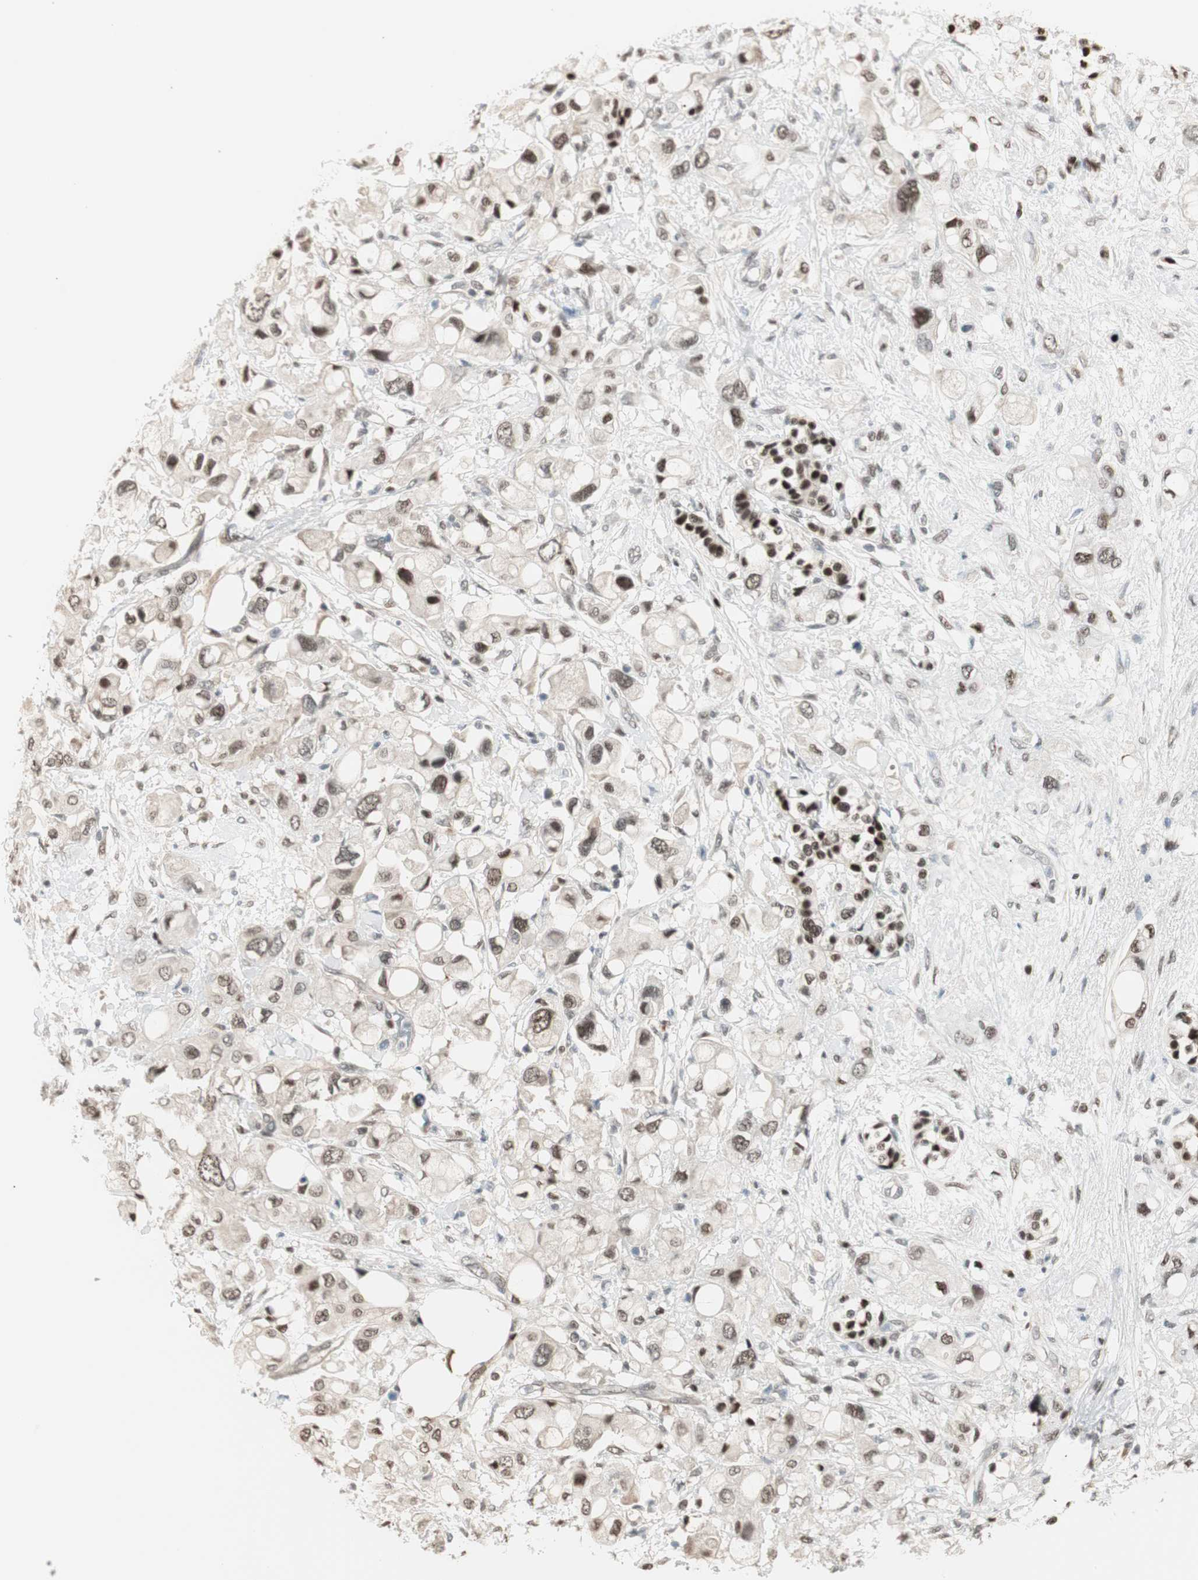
{"staining": {"intensity": "moderate", "quantity": "25%-75%", "location": "nuclear"}, "tissue": "pancreatic cancer", "cell_type": "Tumor cells", "image_type": "cancer", "snomed": [{"axis": "morphology", "description": "Adenocarcinoma, NOS"}, {"axis": "topography", "description": "Pancreas"}], "caption": "Protein staining demonstrates moderate nuclear positivity in about 25%-75% of tumor cells in adenocarcinoma (pancreatic).", "gene": "LONP2", "patient": {"sex": "female", "age": 56}}